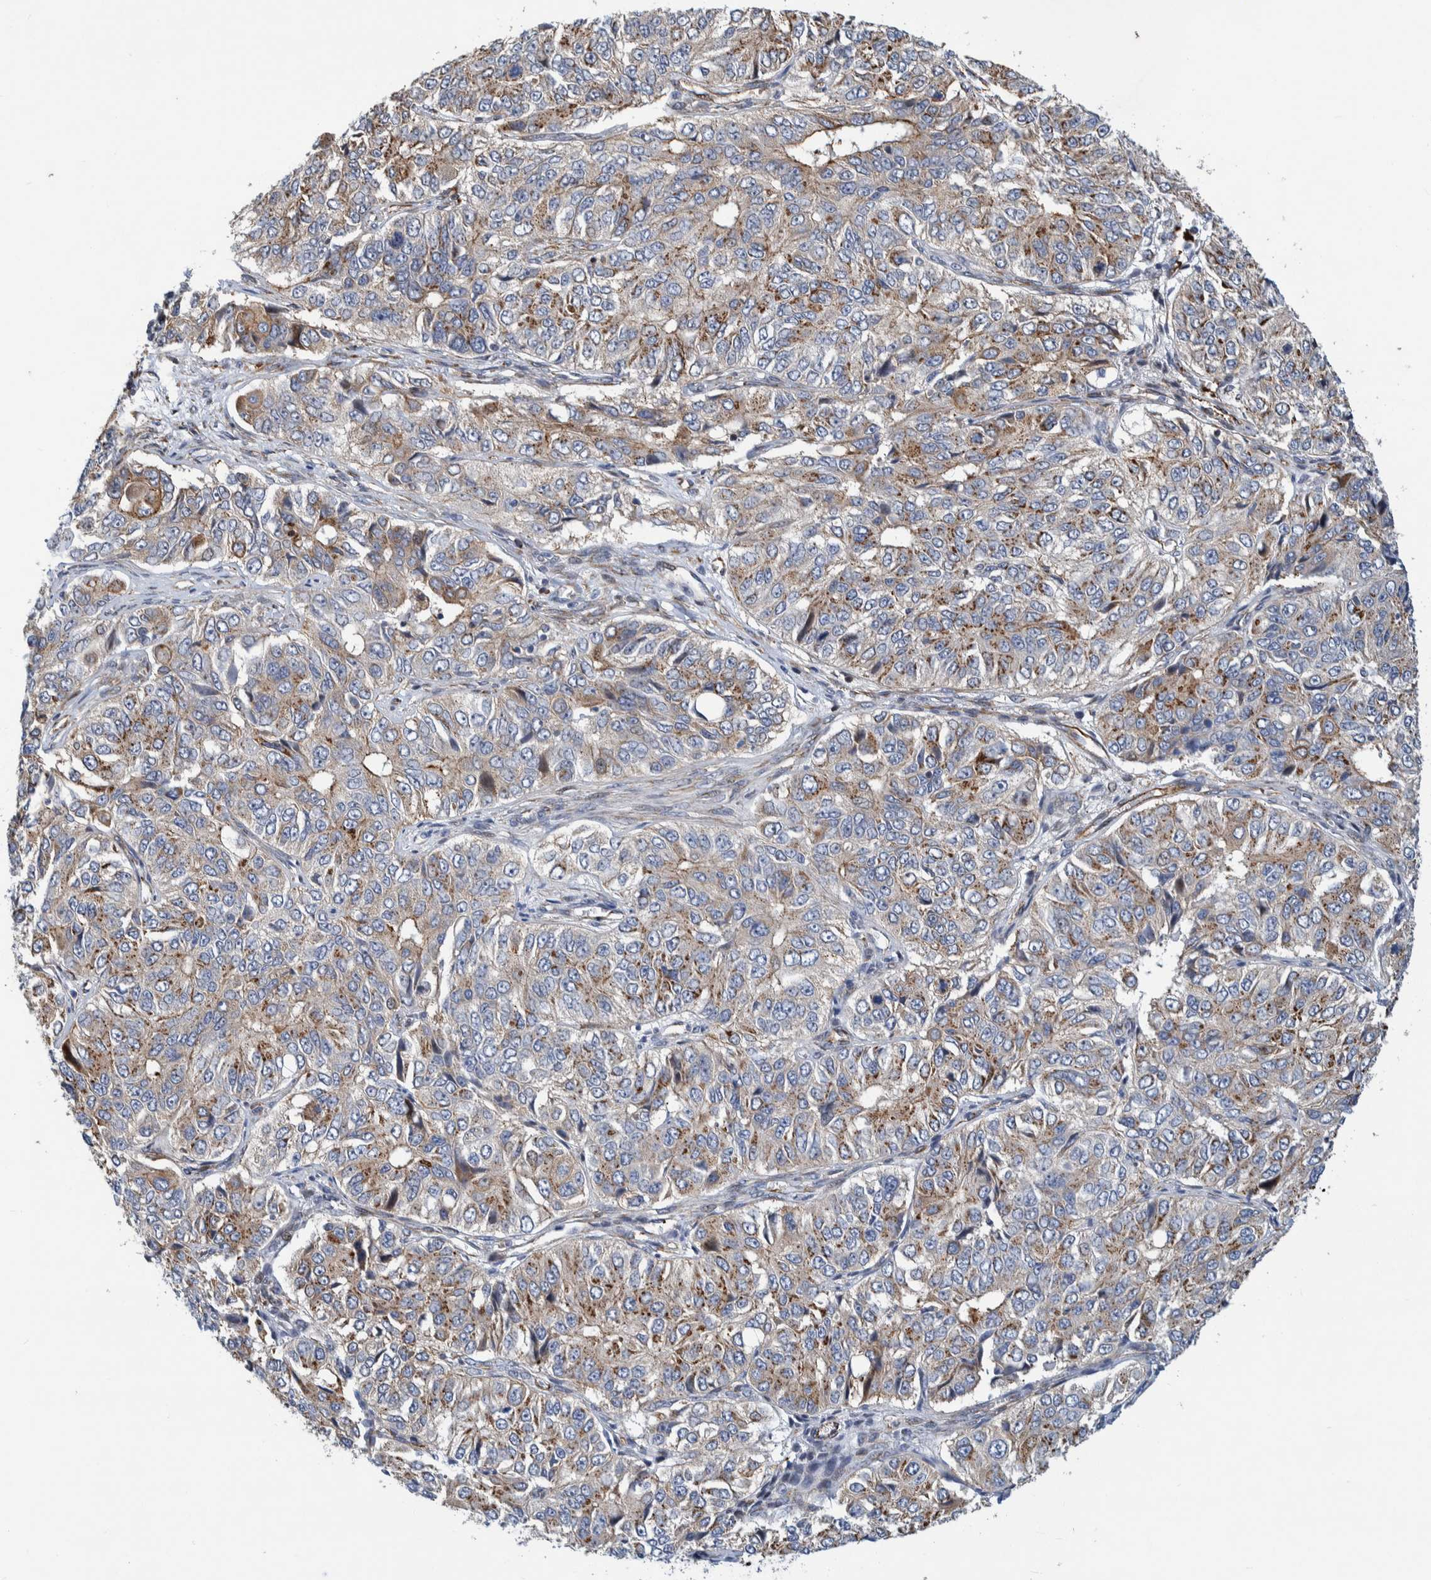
{"staining": {"intensity": "moderate", "quantity": "25%-75%", "location": "cytoplasmic/membranous"}, "tissue": "ovarian cancer", "cell_type": "Tumor cells", "image_type": "cancer", "snomed": [{"axis": "morphology", "description": "Carcinoma, endometroid"}, {"axis": "topography", "description": "Ovary"}], "caption": "Immunohistochemical staining of ovarian cancer (endometroid carcinoma) demonstrates medium levels of moderate cytoplasmic/membranous expression in about 25%-75% of tumor cells.", "gene": "CCDC57", "patient": {"sex": "female", "age": 51}}